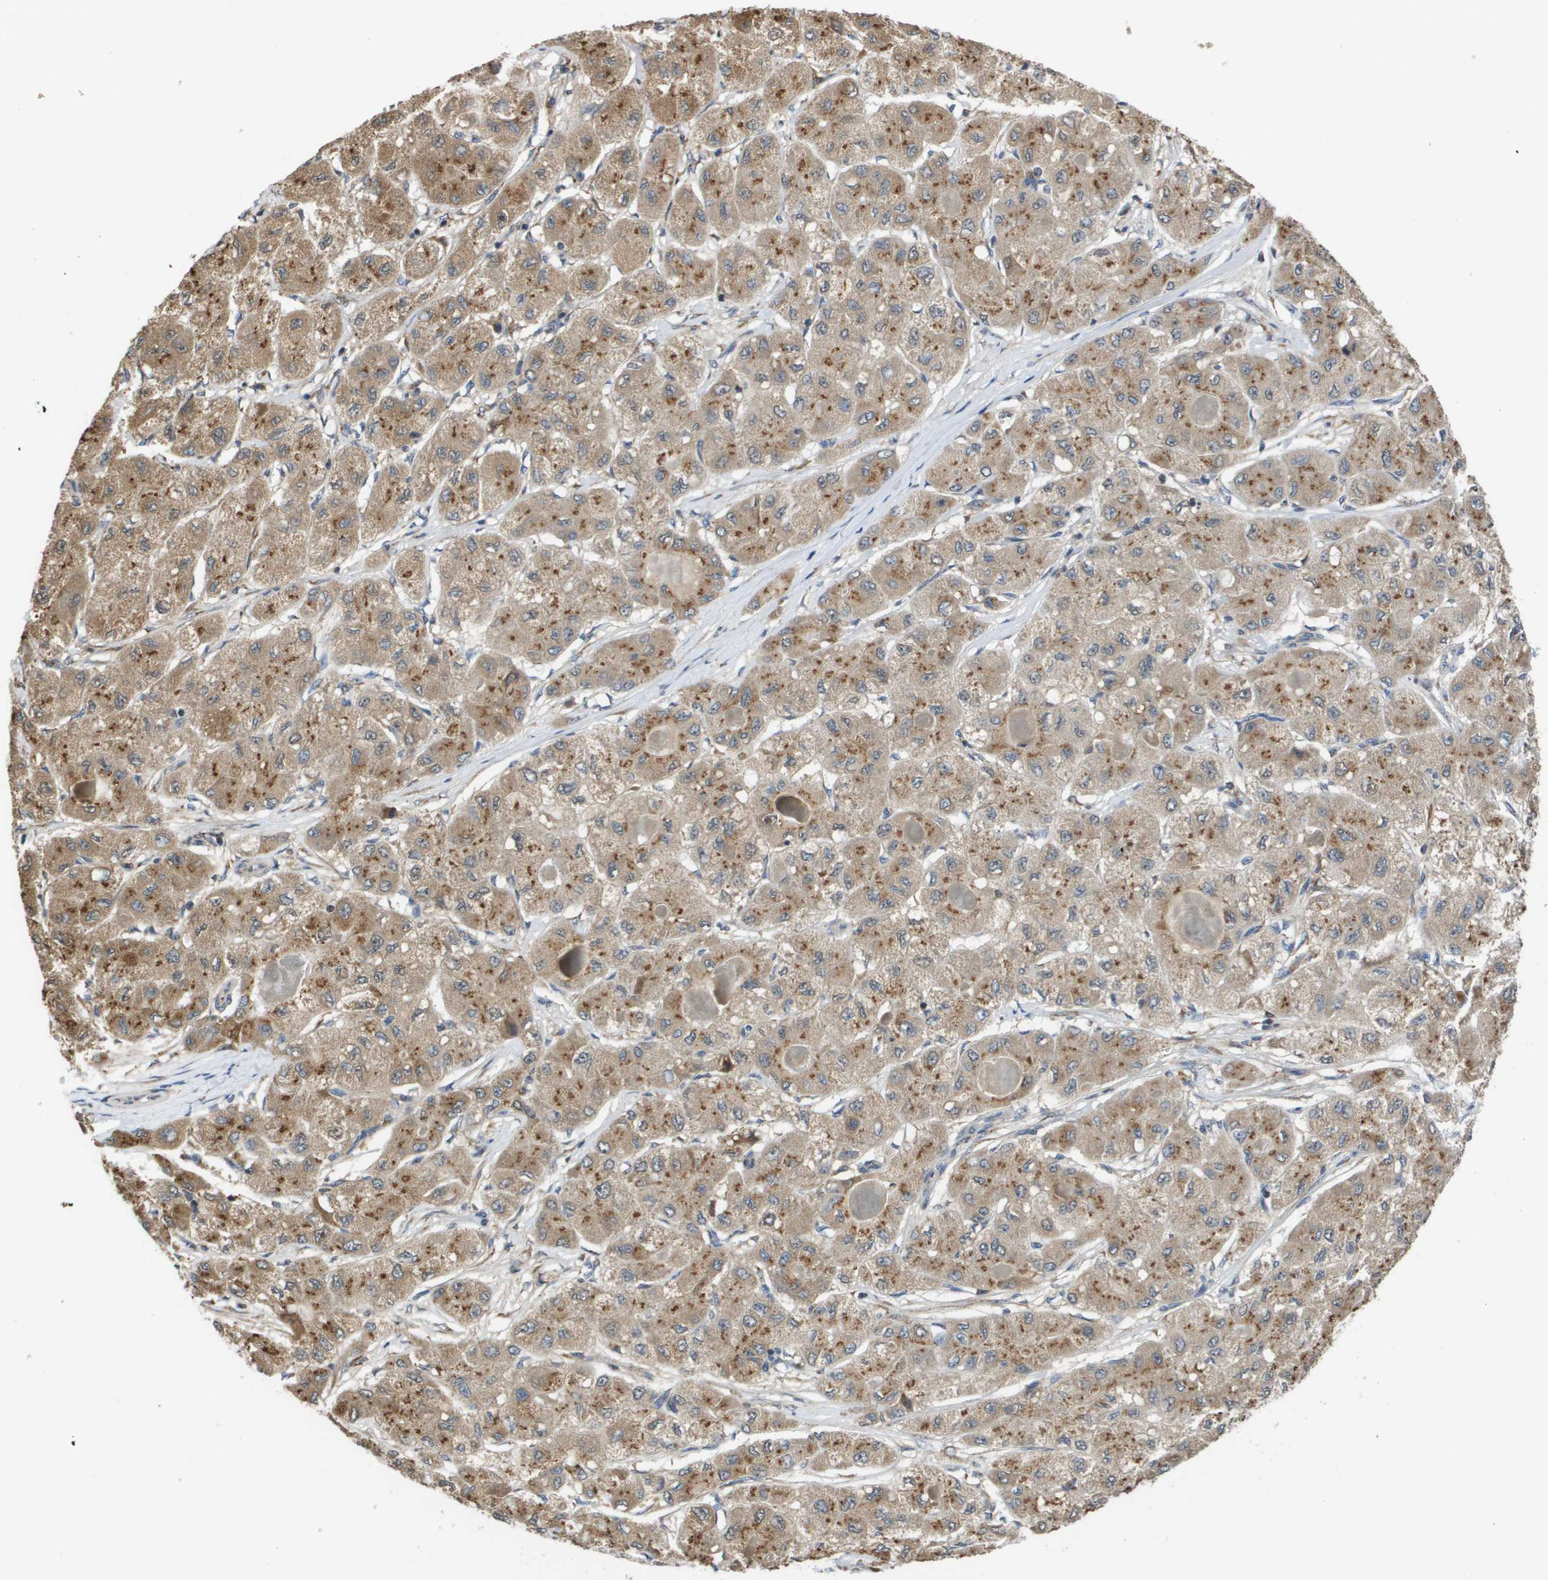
{"staining": {"intensity": "moderate", "quantity": ">75%", "location": "cytoplasmic/membranous"}, "tissue": "liver cancer", "cell_type": "Tumor cells", "image_type": "cancer", "snomed": [{"axis": "morphology", "description": "Carcinoma, Hepatocellular, NOS"}, {"axis": "topography", "description": "Liver"}], "caption": "DAB immunohistochemical staining of liver cancer reveals moderate cytoplasmic/membranous protein staining in approximately >75% of tumor cells. (brown staining indicates protein expression, while blue staining denotes nuclei).", "gene": "PCK1", "patient": {"sex": "male", "age": 80}}